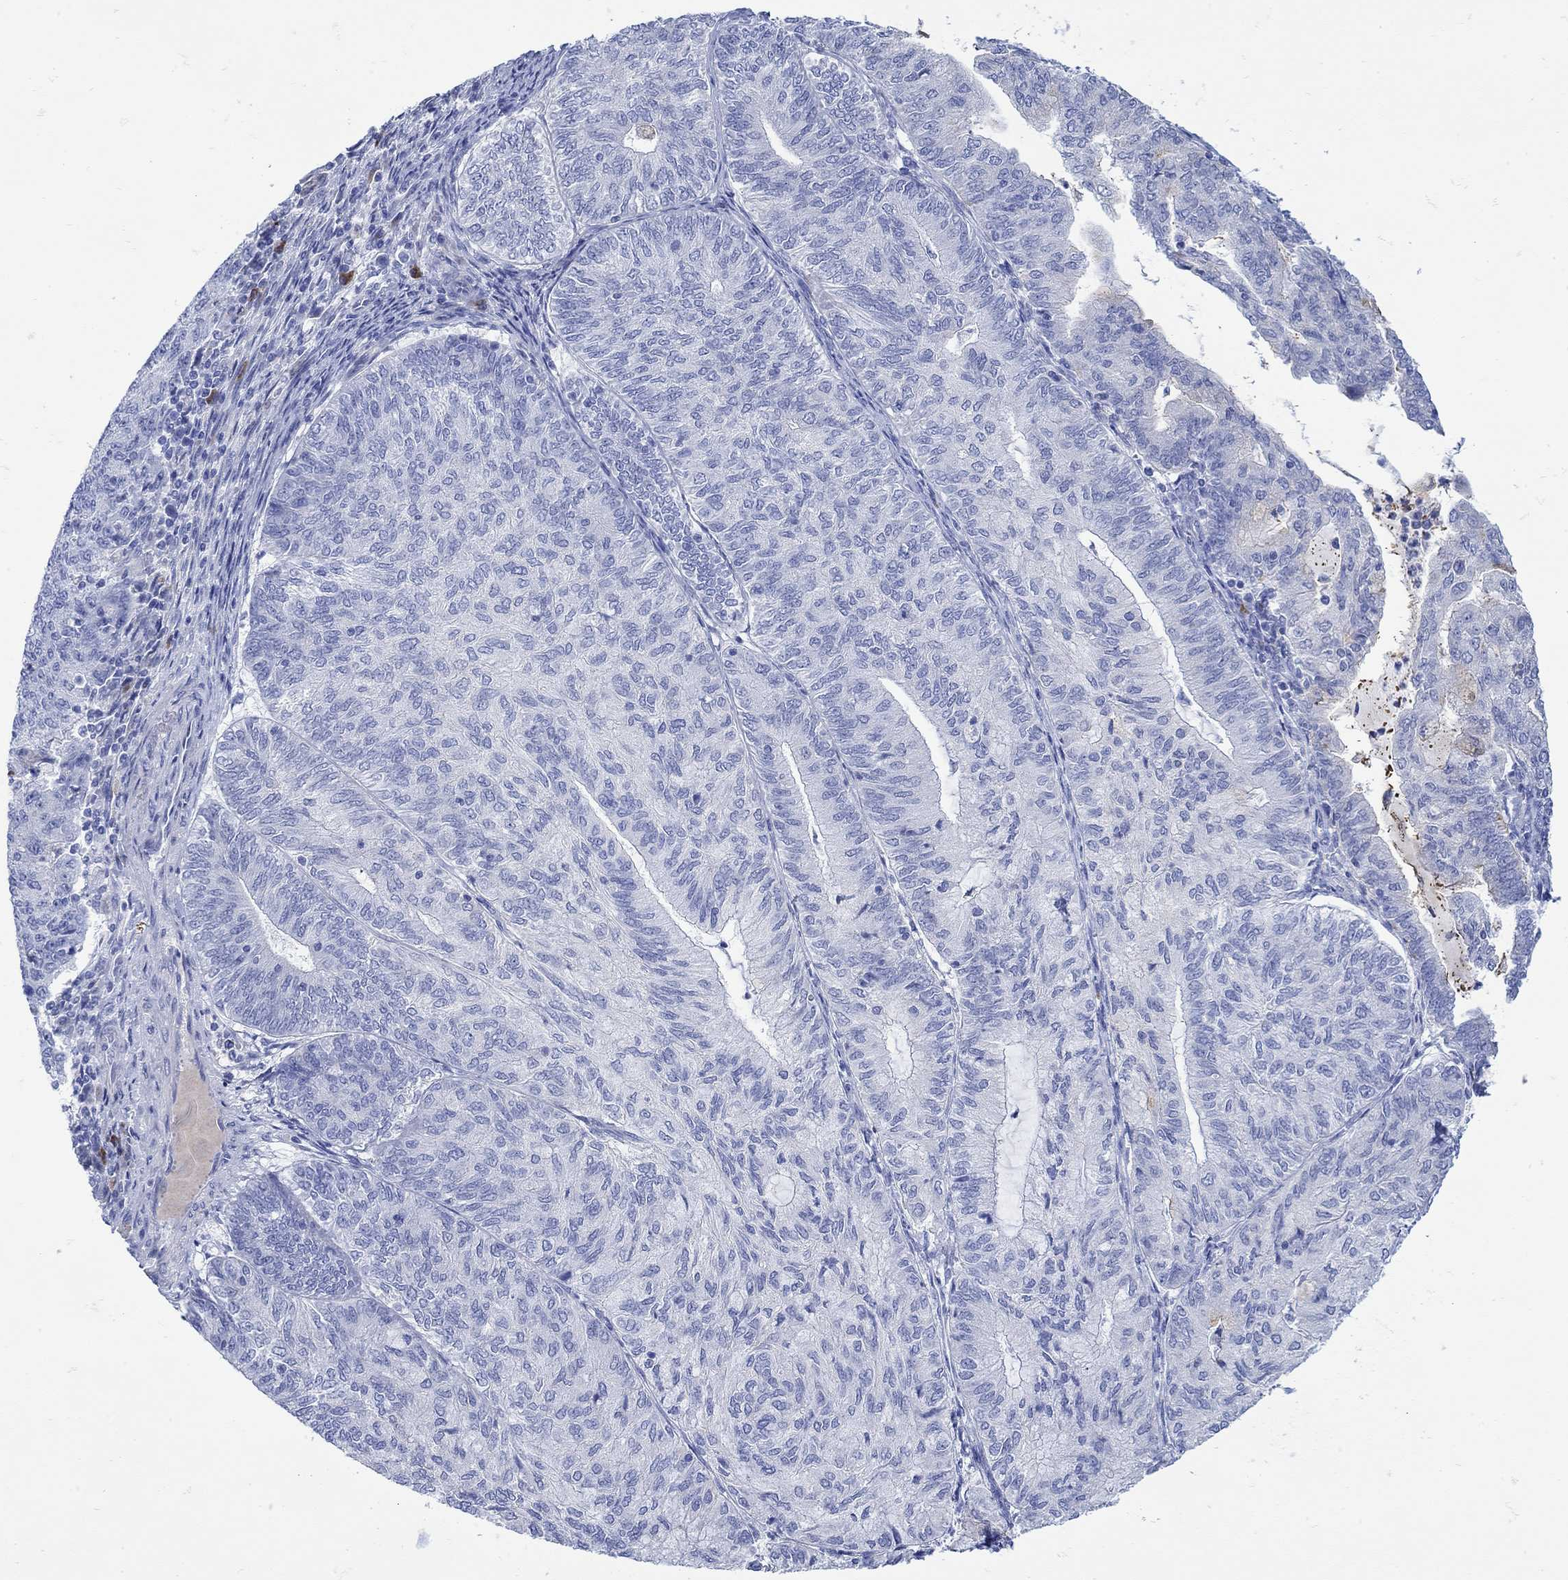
{"staining": {"intensity": "negative", "quantity": "none", "location": "none"}, "tissue": "endometrial cancer", "cell_type": "Tumor cells", "image_type": "cancer", "snomed": [{"axis": "morphology", "description": "Adenocarcinoma, NOS"}, {"axis": "topography", "description": "Endometrium"}], "caption": "An immunohistochemistry (IHC) histopathology image of endometrial cancer is shown. There is no staining in tumor cells of endometrial cancer.", "gene": "ANKMY1", "patient": {"sex": "female", "age": 82}}